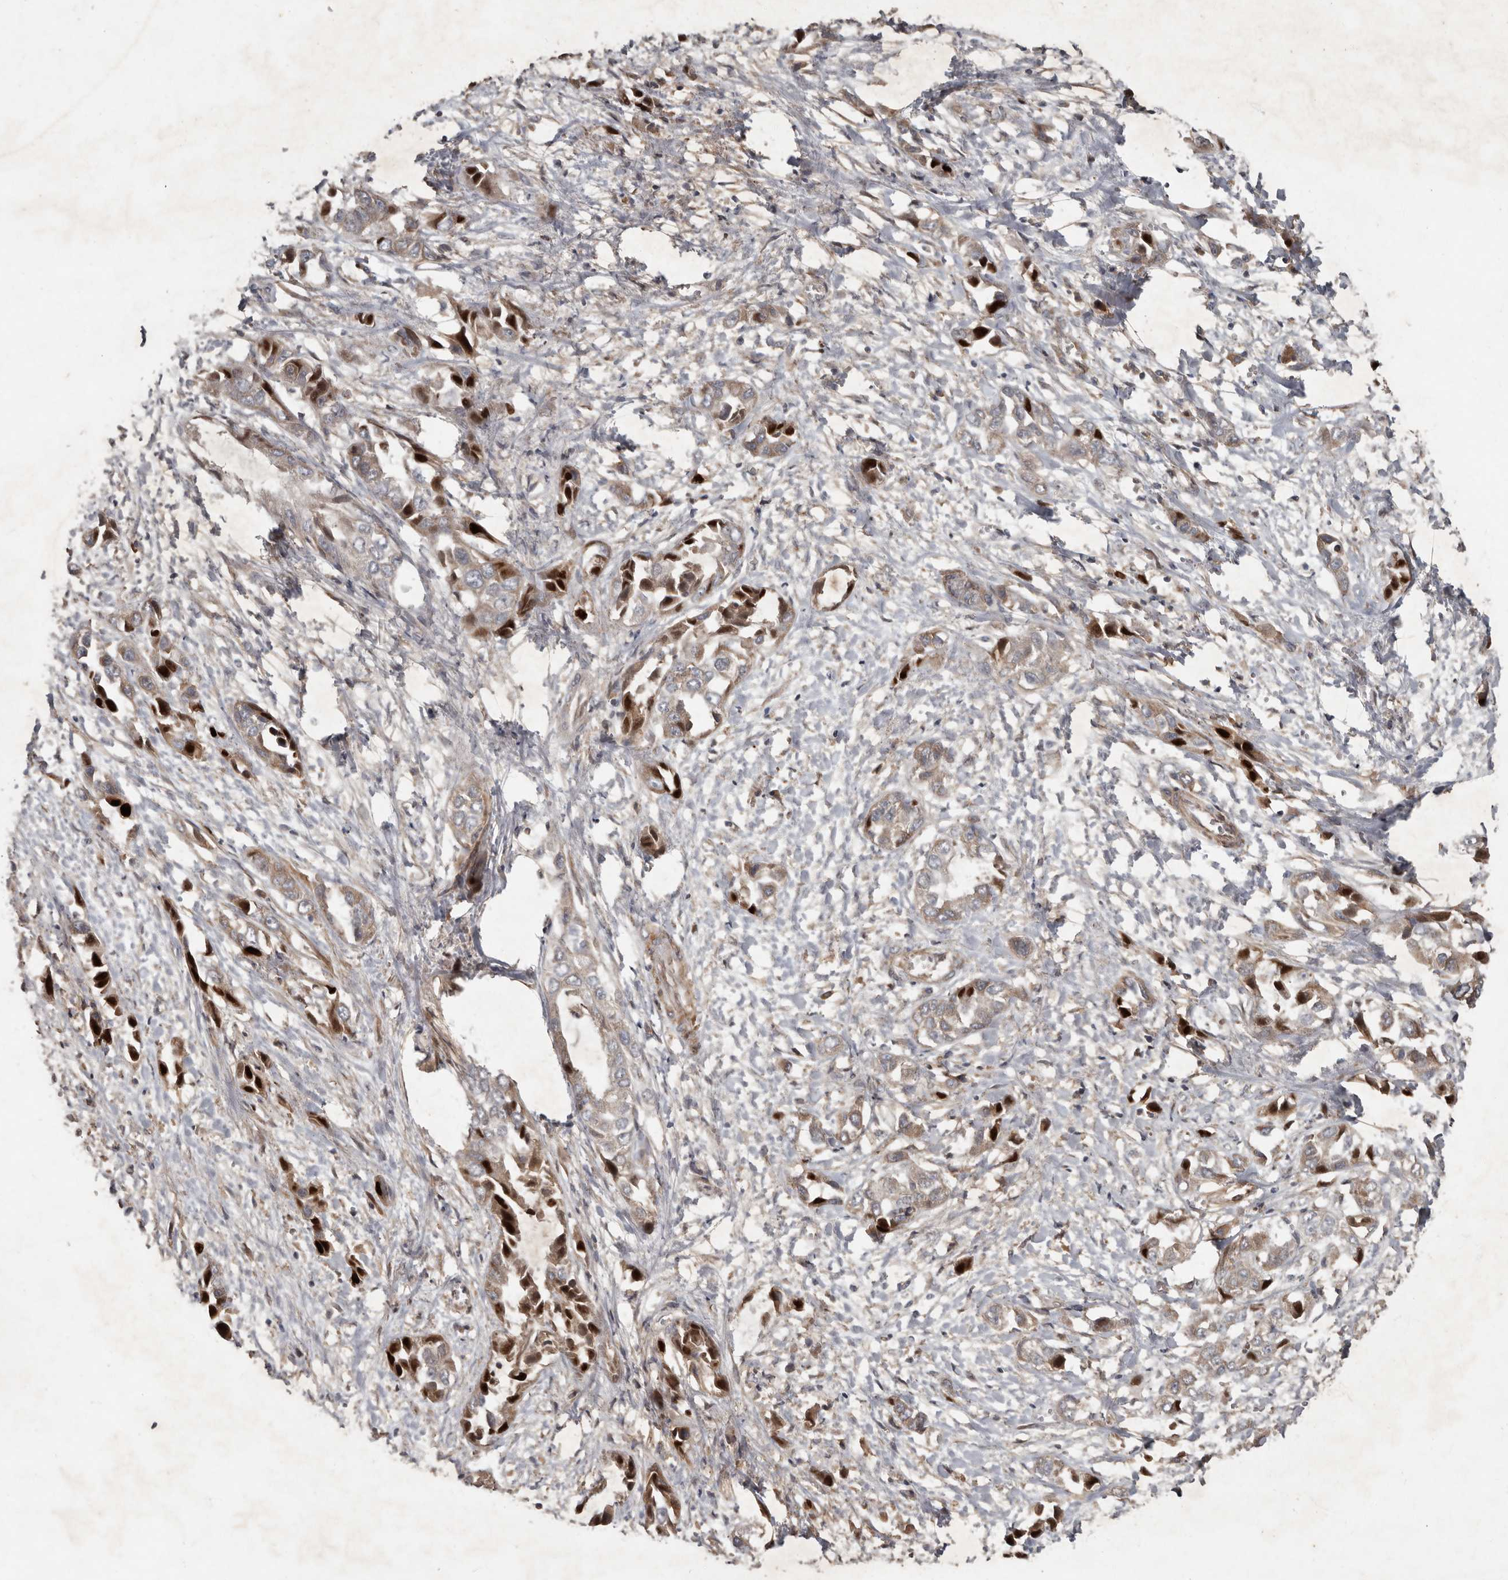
{"staining": {"intensity": "strong", "quantity": "25%-75%", "location": "cytoplasmic/membranous,nuclear"}, "tissue": "liver cancer", "cell_type": "Tumor cells", "image_type": "cancer", "snomed": [{"axis": "morphology", "description": "Cholangiocarcinoma"}, {"axis": "topography", "description": "Liver"}], "caption": "Strong cytoplasmic/membranous and nuclear positivity for a protein is present in about 25%-75% of tumor cells of cholangiocarcinoma (liver) using IHC.", "gene": "KIF26B", "patient": {"sex": "female", "age": 52}}